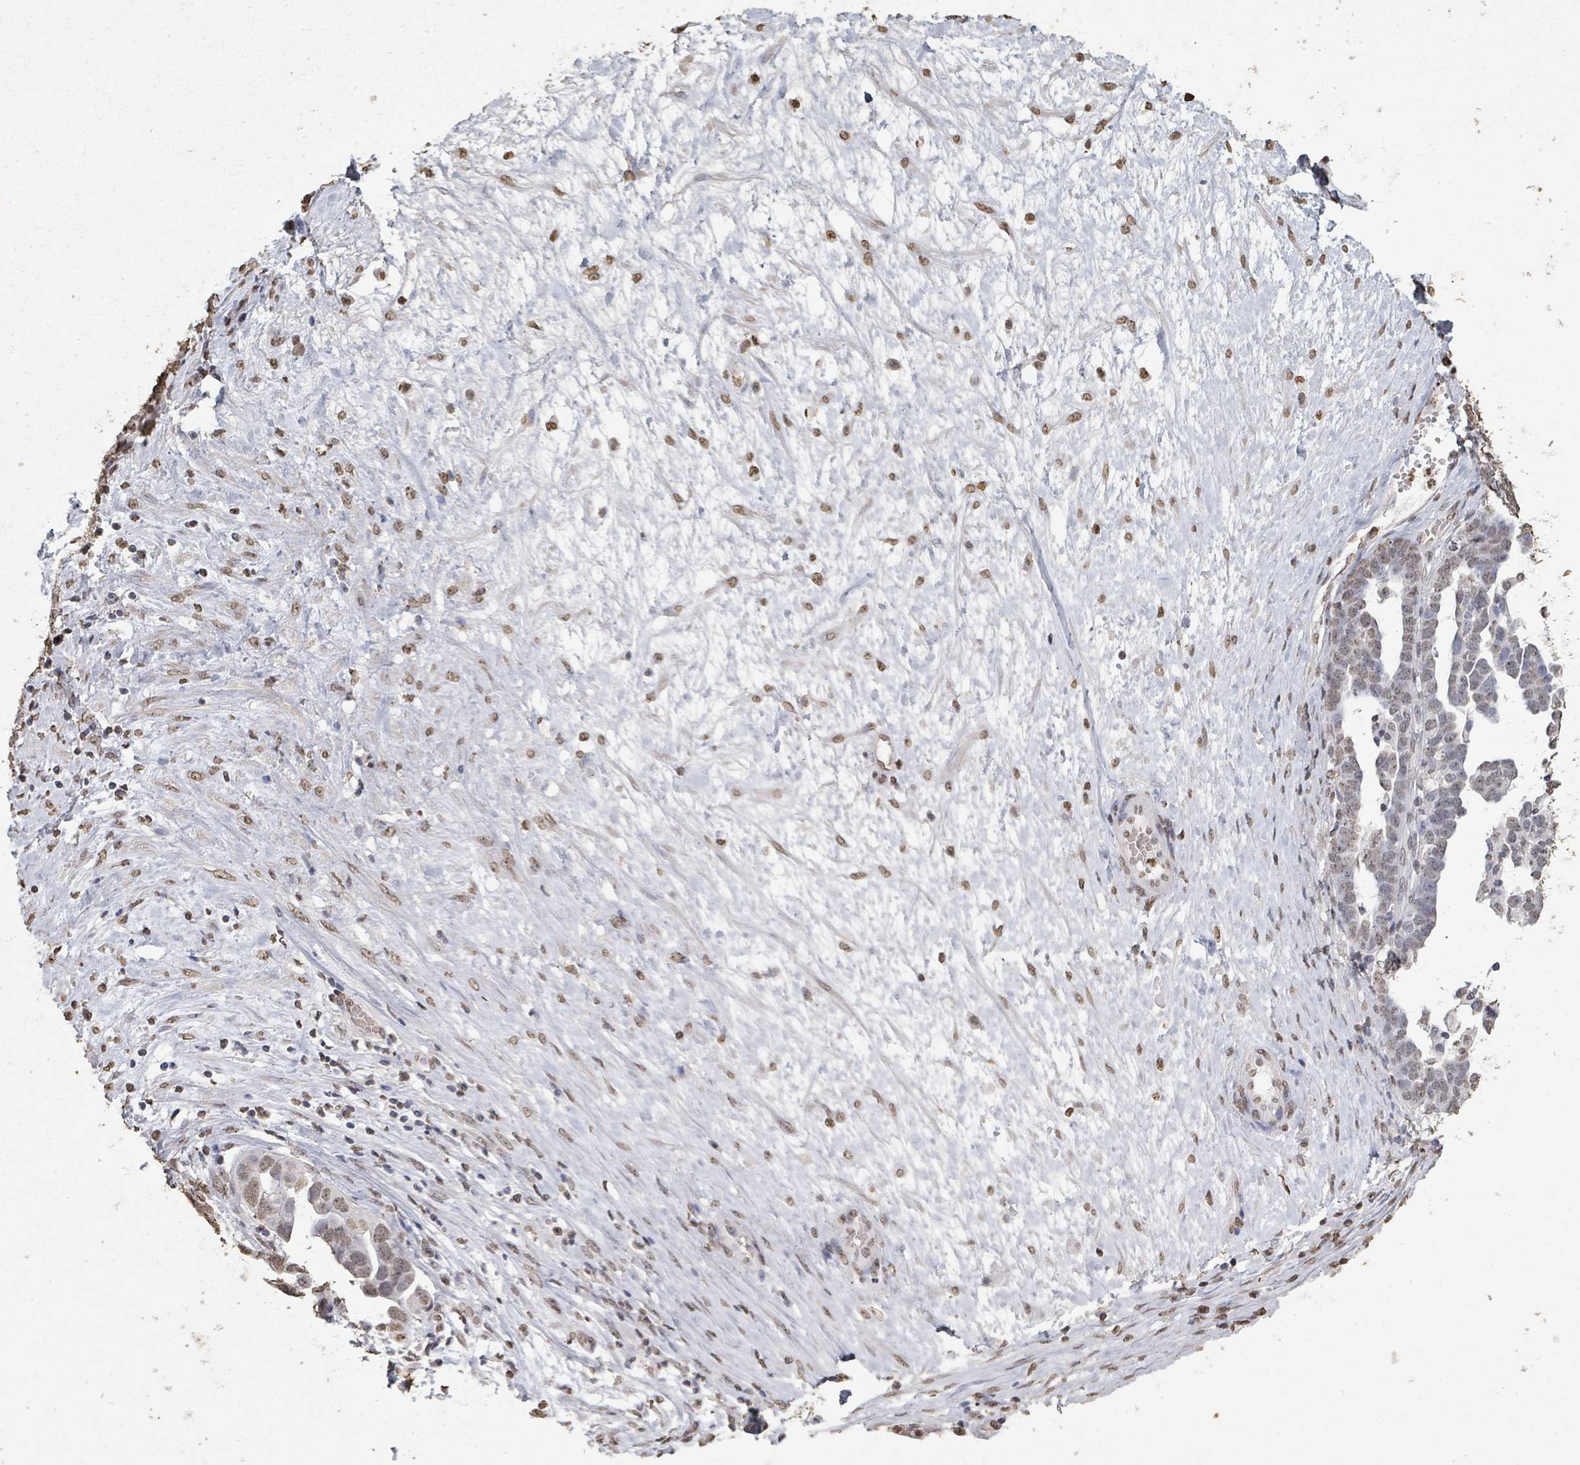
{"staining": {"intensity": "weak", "quantity": "<25%", "location": "nuclear"}, "tissue": "ovarian cancer", "cell_type": "Tumor cells", "image_type": "cancer", "snomed": [{"axis": "morphology", "description": "Cystadenocarcinoma, serous, NOS"}, {"axis": "topography", "description": "Ovary"}], "caption": "High magnification brightfield microscopy of ovarian serous cystadenocarcinoma stained with DAB (3,3'-diaminobenzidine) (brown) and counterstained with hematoxylin (blue): tumor cells show no significant positivity. The staining was performed using DAB to visualize the protein expression in brown, while the nuclei were stained in blue with hematoxylin (Magnification: 20x).", "gene": "MRPS12", "patient": {"sex": "female", "age": 54}}